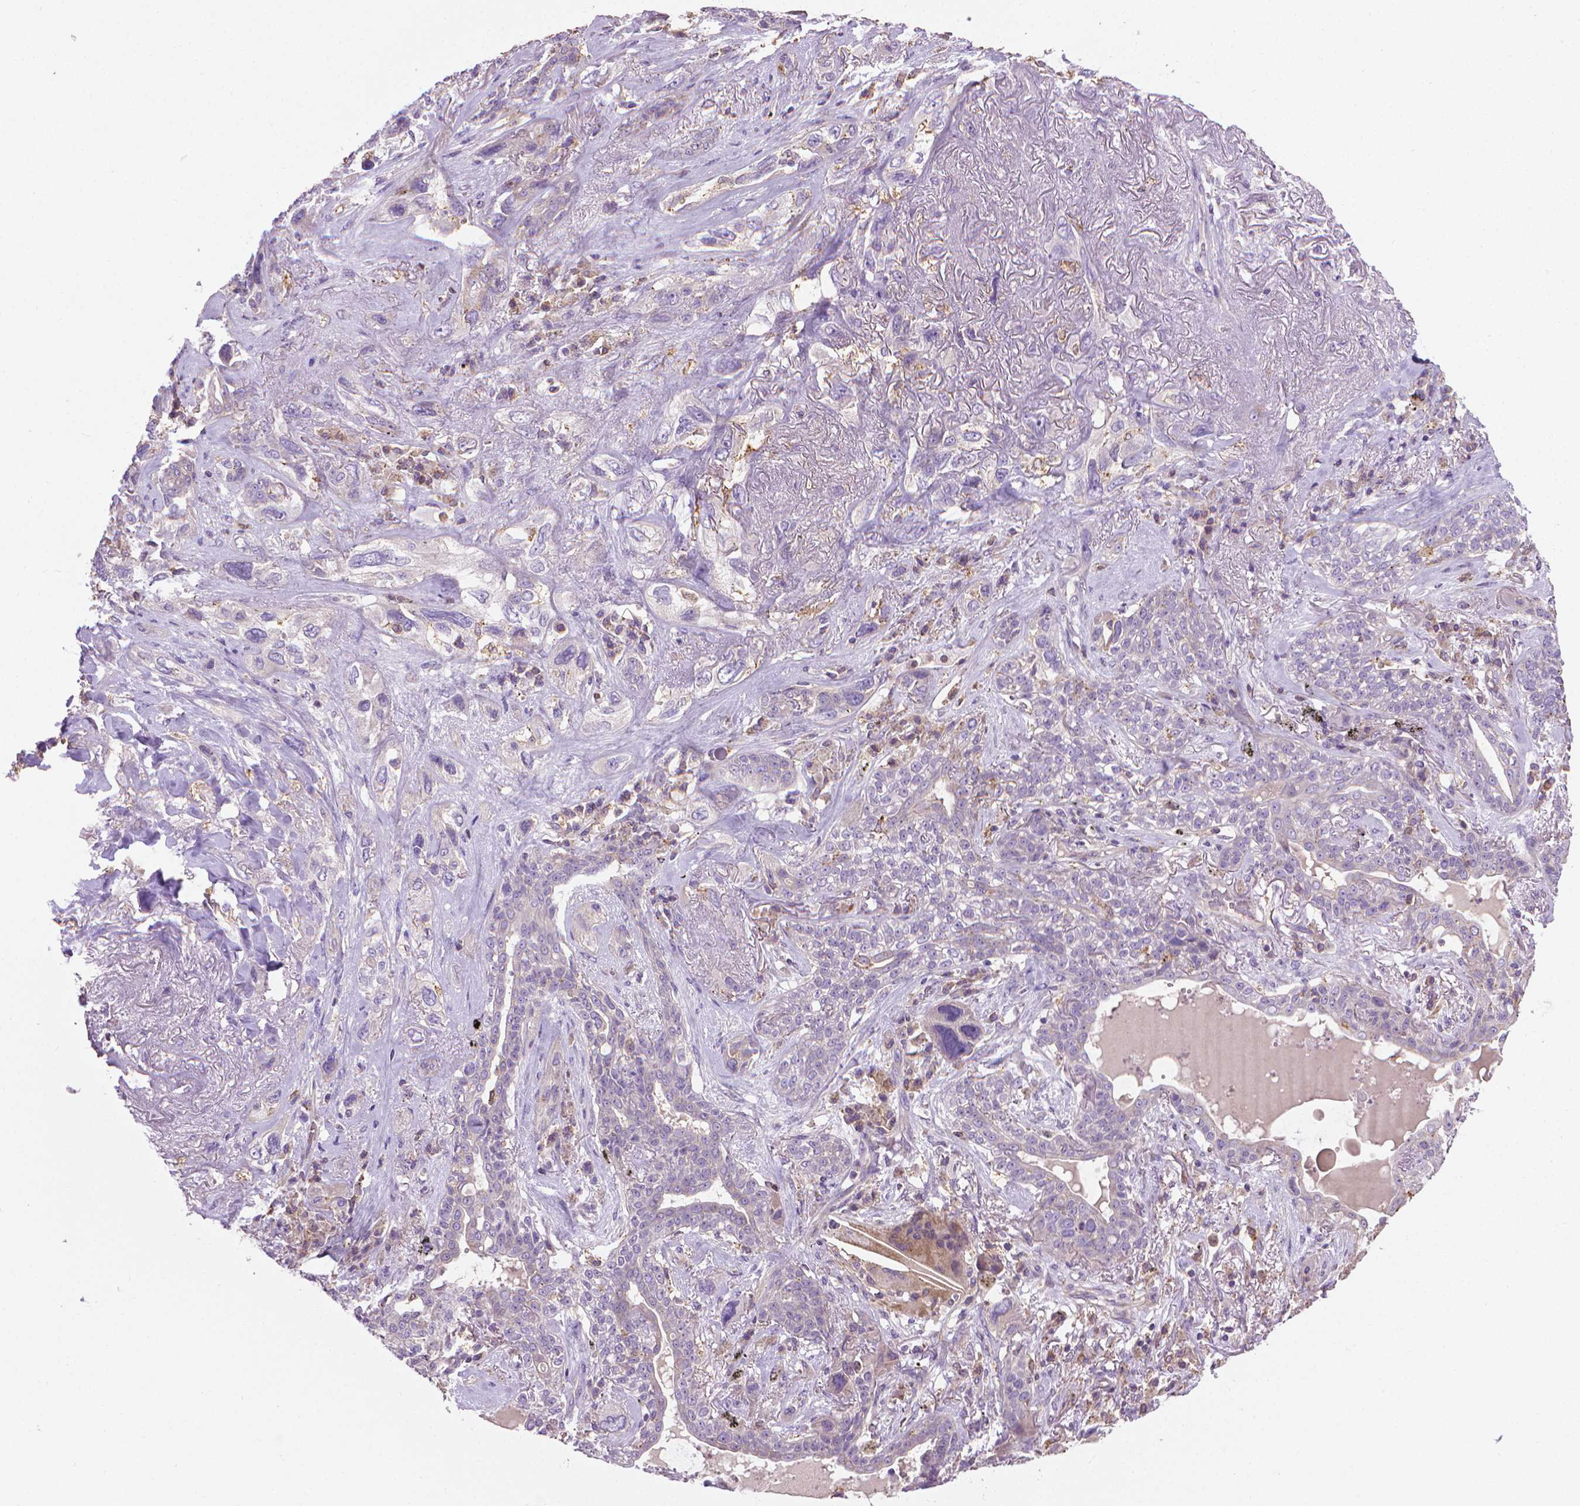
{"staining": {"intensity": "negative", "quantity": "none", "location": "none"}, "tissue": "lung cancer", "cell_type": "Tumor cells", "image_type": "cancer", "snomed": [{"axis": "morphology", "description": "Squamous cell carcinoma, NOS"}, {"axis": "topography", "description": "Lung"}], "caption": "Squamous cell carcinoma (lung) stained for a protein using IHC shows no staining tumor cells.", "gene": "SLC51B", "patient": {"sex": "female", "age": 70}}